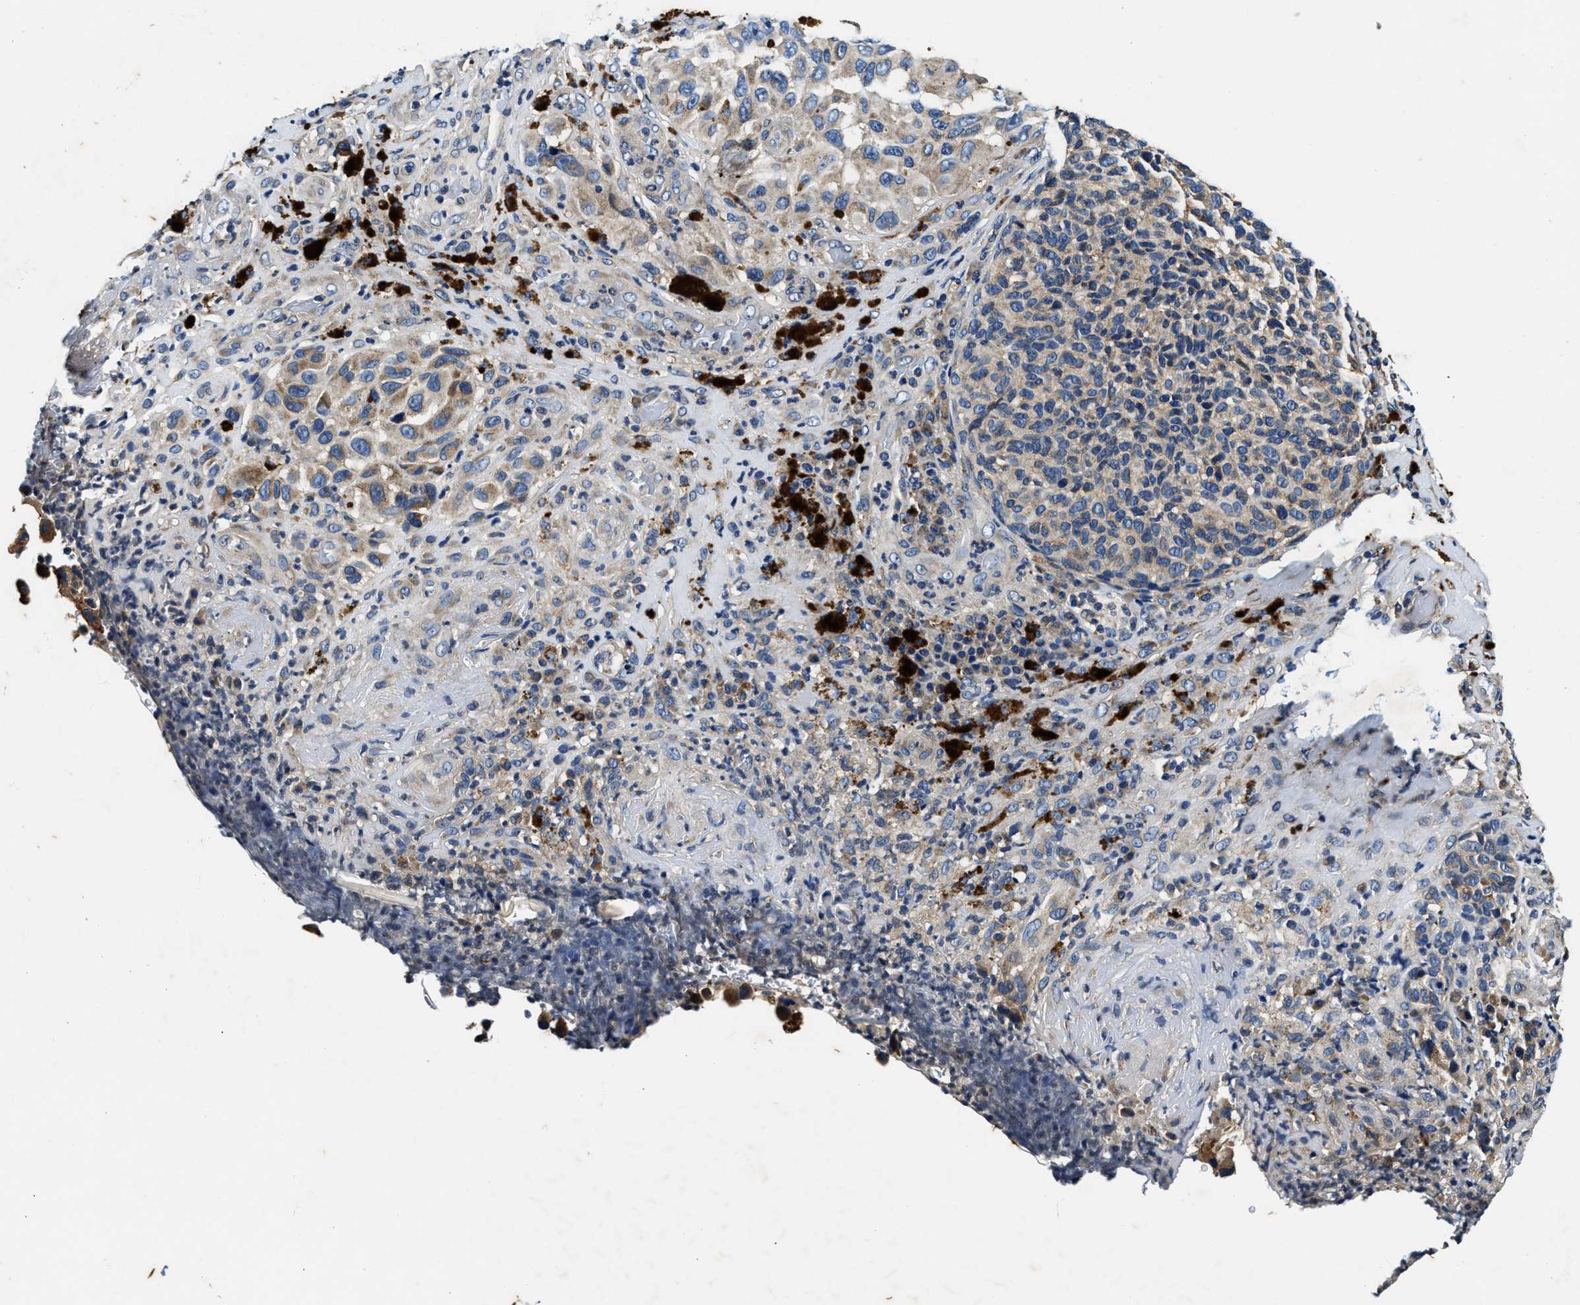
{"staining": {"intensity": "weak", "quantity": "25%-75%", "location": "cytoplasmic/membranous"}, "tissue": "melanoma", "cell_type": "Tumor cells", "image_type": "cancer", "snomed": [{"axis": "morphology", "description": "Malignant melanoma, NOS"}, {"axis": "topography", "description": "Skin"}], "caption": "This is an image of IHC staining of malignant melanoma, which shows weak expression in the cytoplasmic/membranous of tumor cells.", "gene": "PI4KB", "patient": {"sex": "female", "age": 73}}